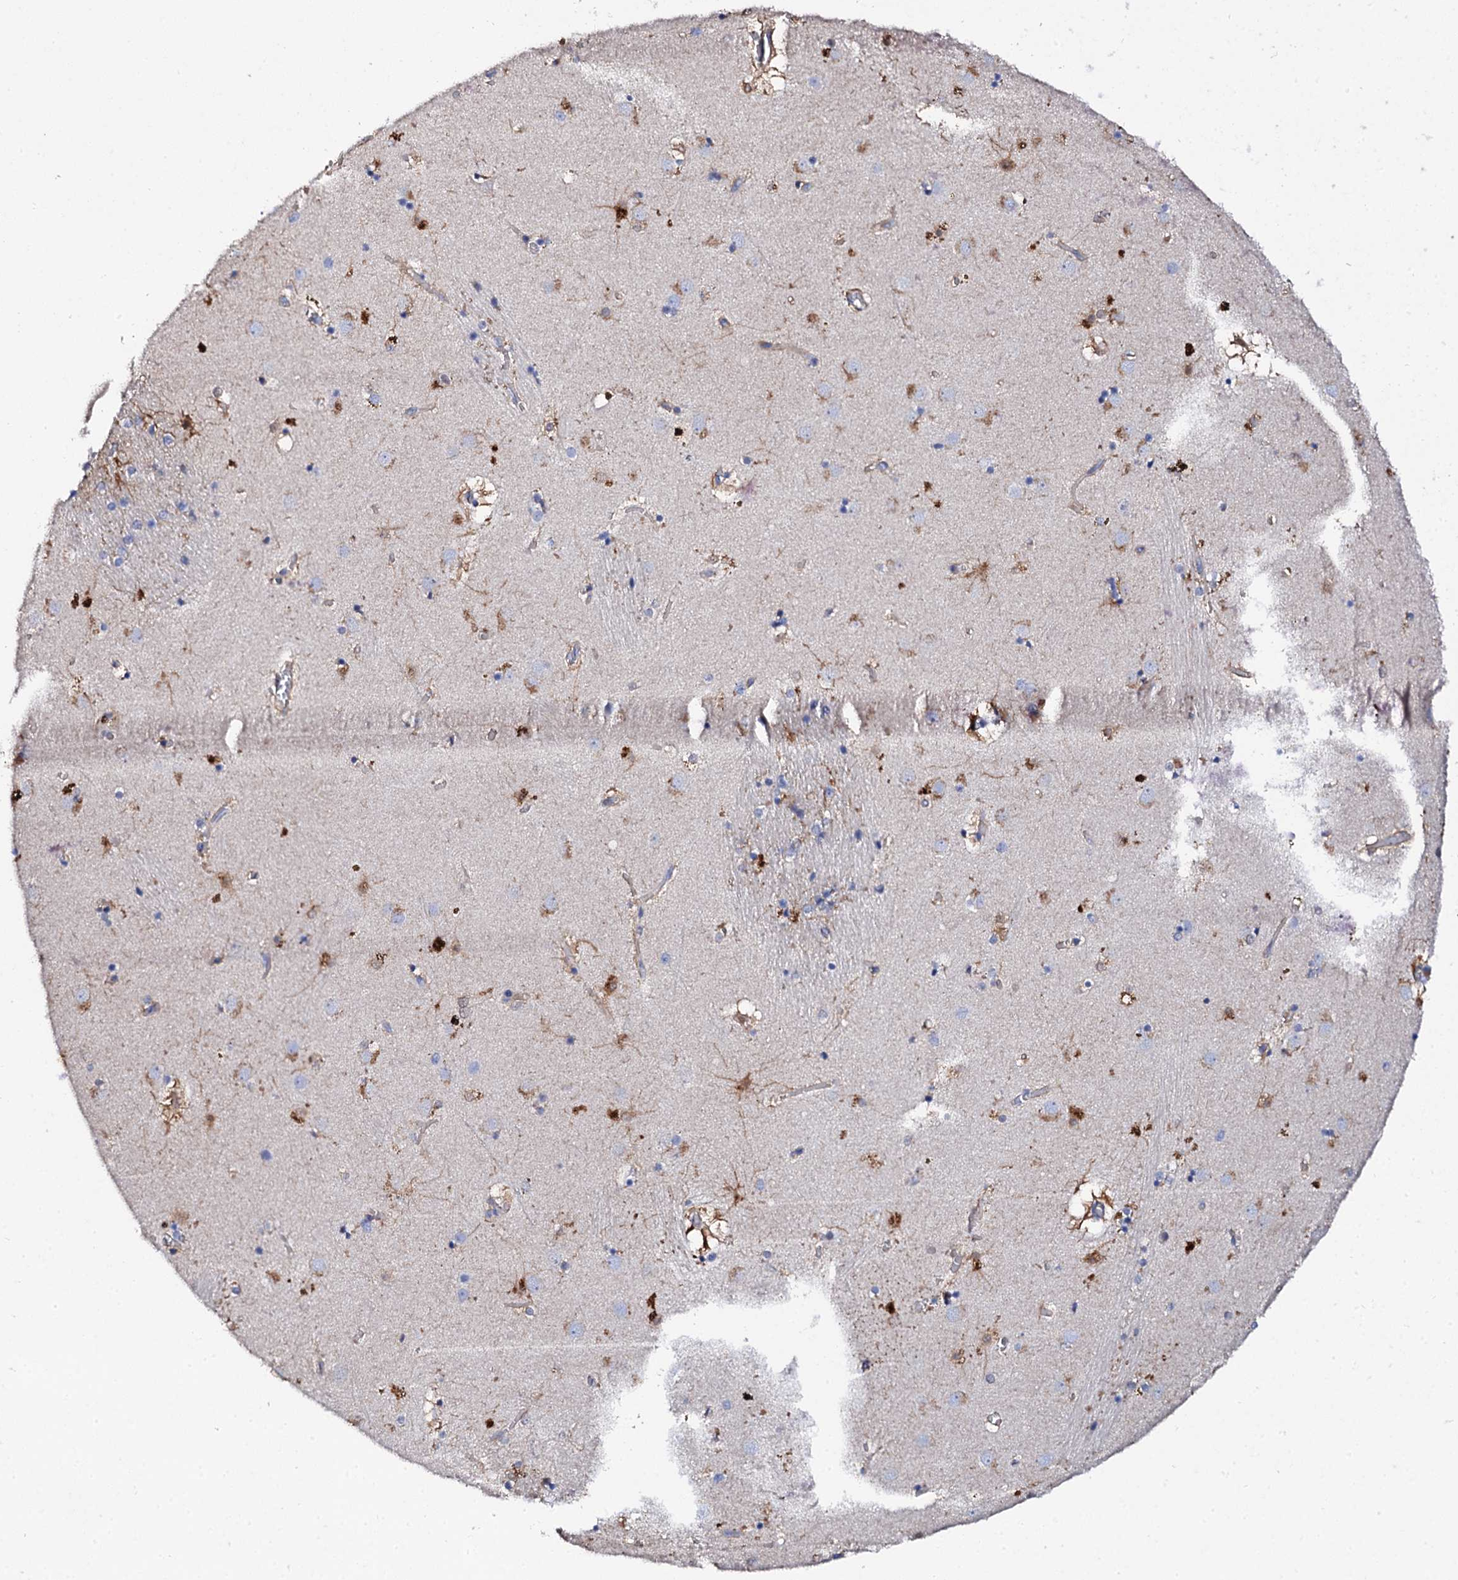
{"staining": {"intensity": "moderate", "quantity": "<25%", "location": "cytoplasmic/membranous"}, "tissue": "caudate", "cell_type": "Glial cells", "image_type": "normal", "snomed": [{"axis": "morphology", "description": "Normal tissue, NOS"}, {"axis": "topography", "description": "Lateral ventricle wall"}], "caption": "Immunohistochemistry photomicrograph of benign caudate stained for a protein (brown), which exhibits low levels of moderate cytoplasmic/membranous positivity in about <25% of glial cells.", "gene": "KLHL32", "patient": {"sex": "male", "age": 70}}